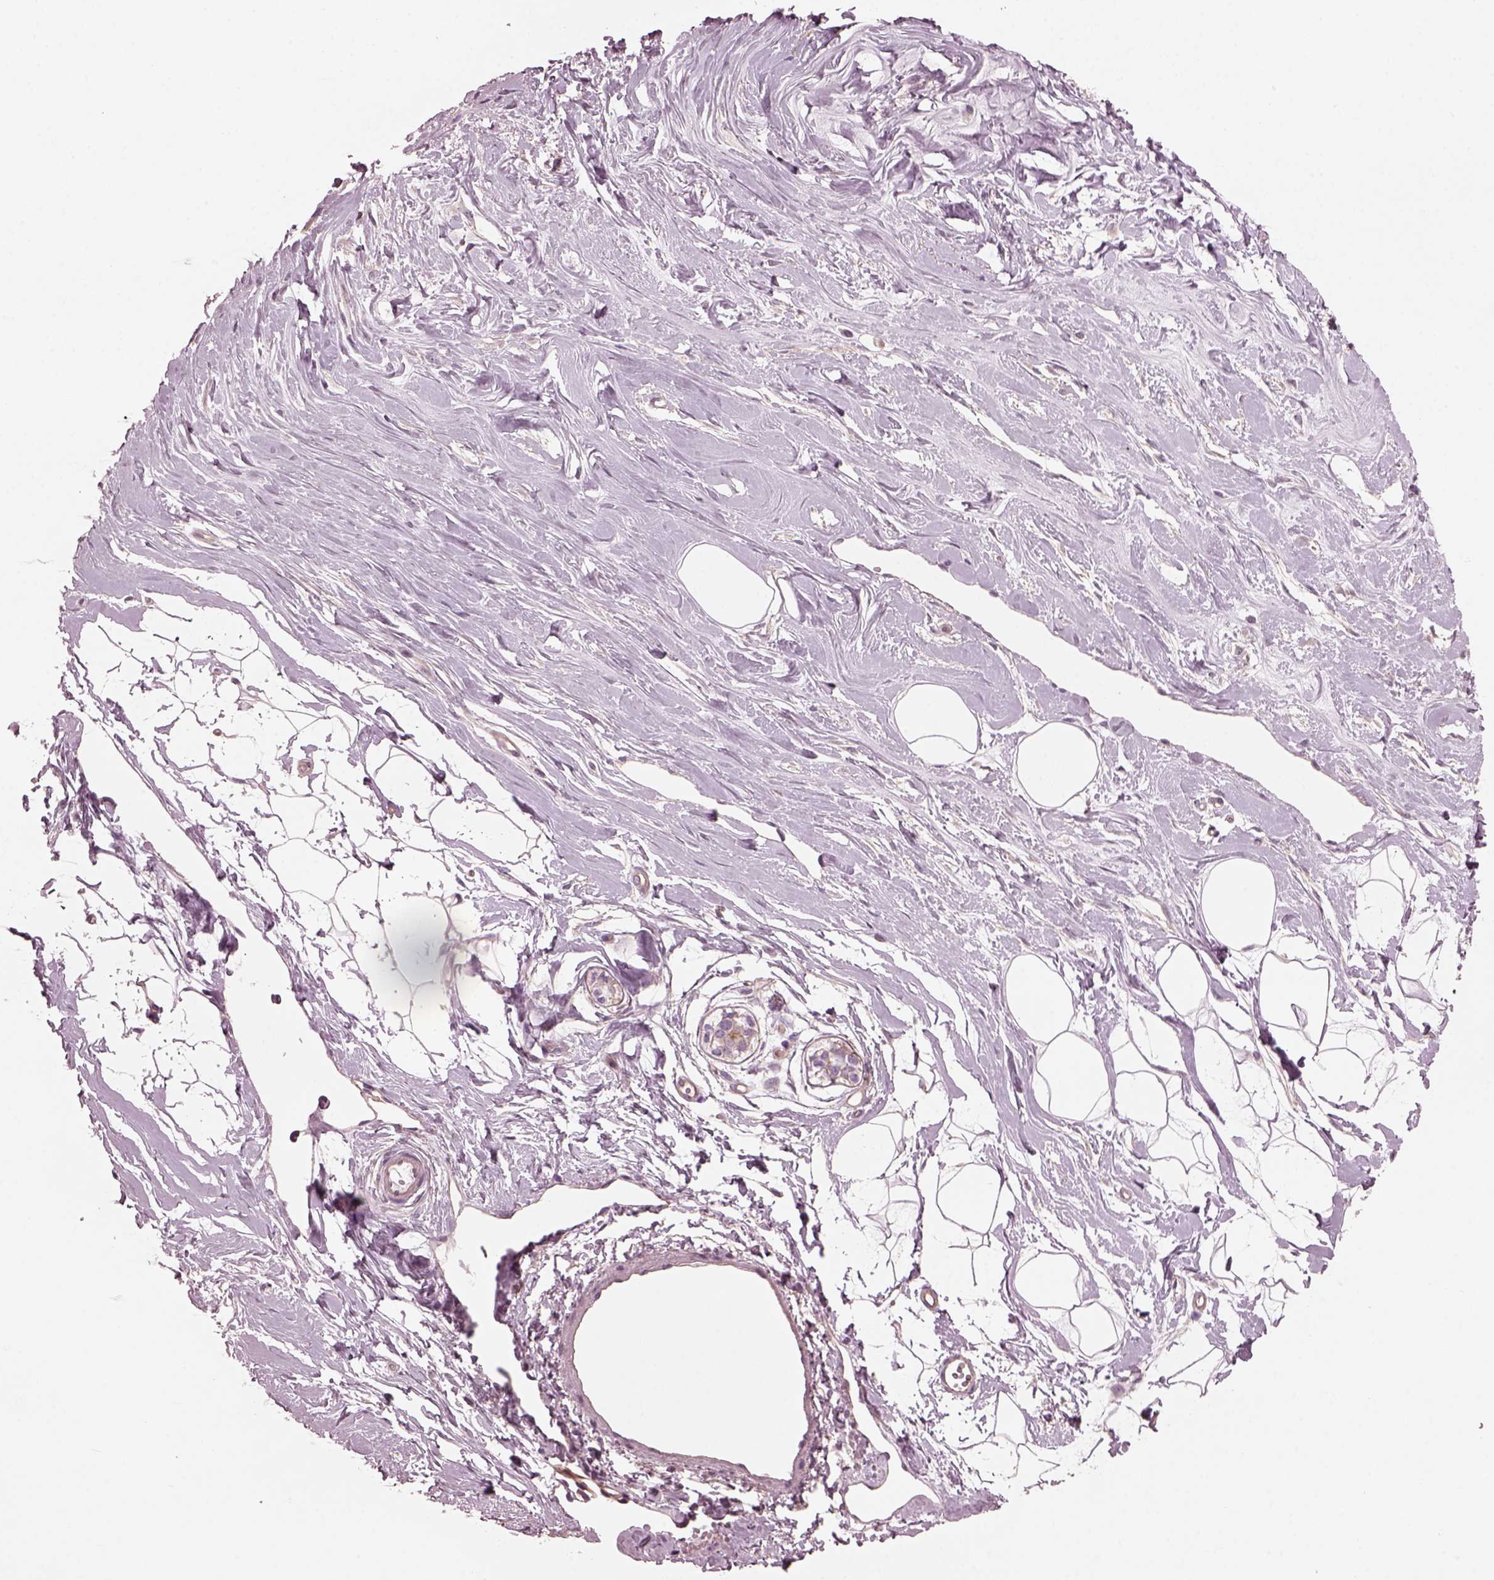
{"staining": {"intensity": "negative", "quantity": "none", "location": "none"}, "tissue": "breast", "cell_type": "Adipocytes", "image_type": "normal", "snomed": [{"axis": "morphology", "description": "Normal tissue, NOS"}, {"axis": "topography", "description": "Breast"}], "caption": "An image of breast stained for a protein demonstrates no brown staining in adipocytes. The staining is performed using DAB (3,3'-diaminobenzidine) brown chromogen with nuclei counter-stained in using hematoxylin.", "gene": "ODAD1", "patient": {"sex": "female", "age": 49}}